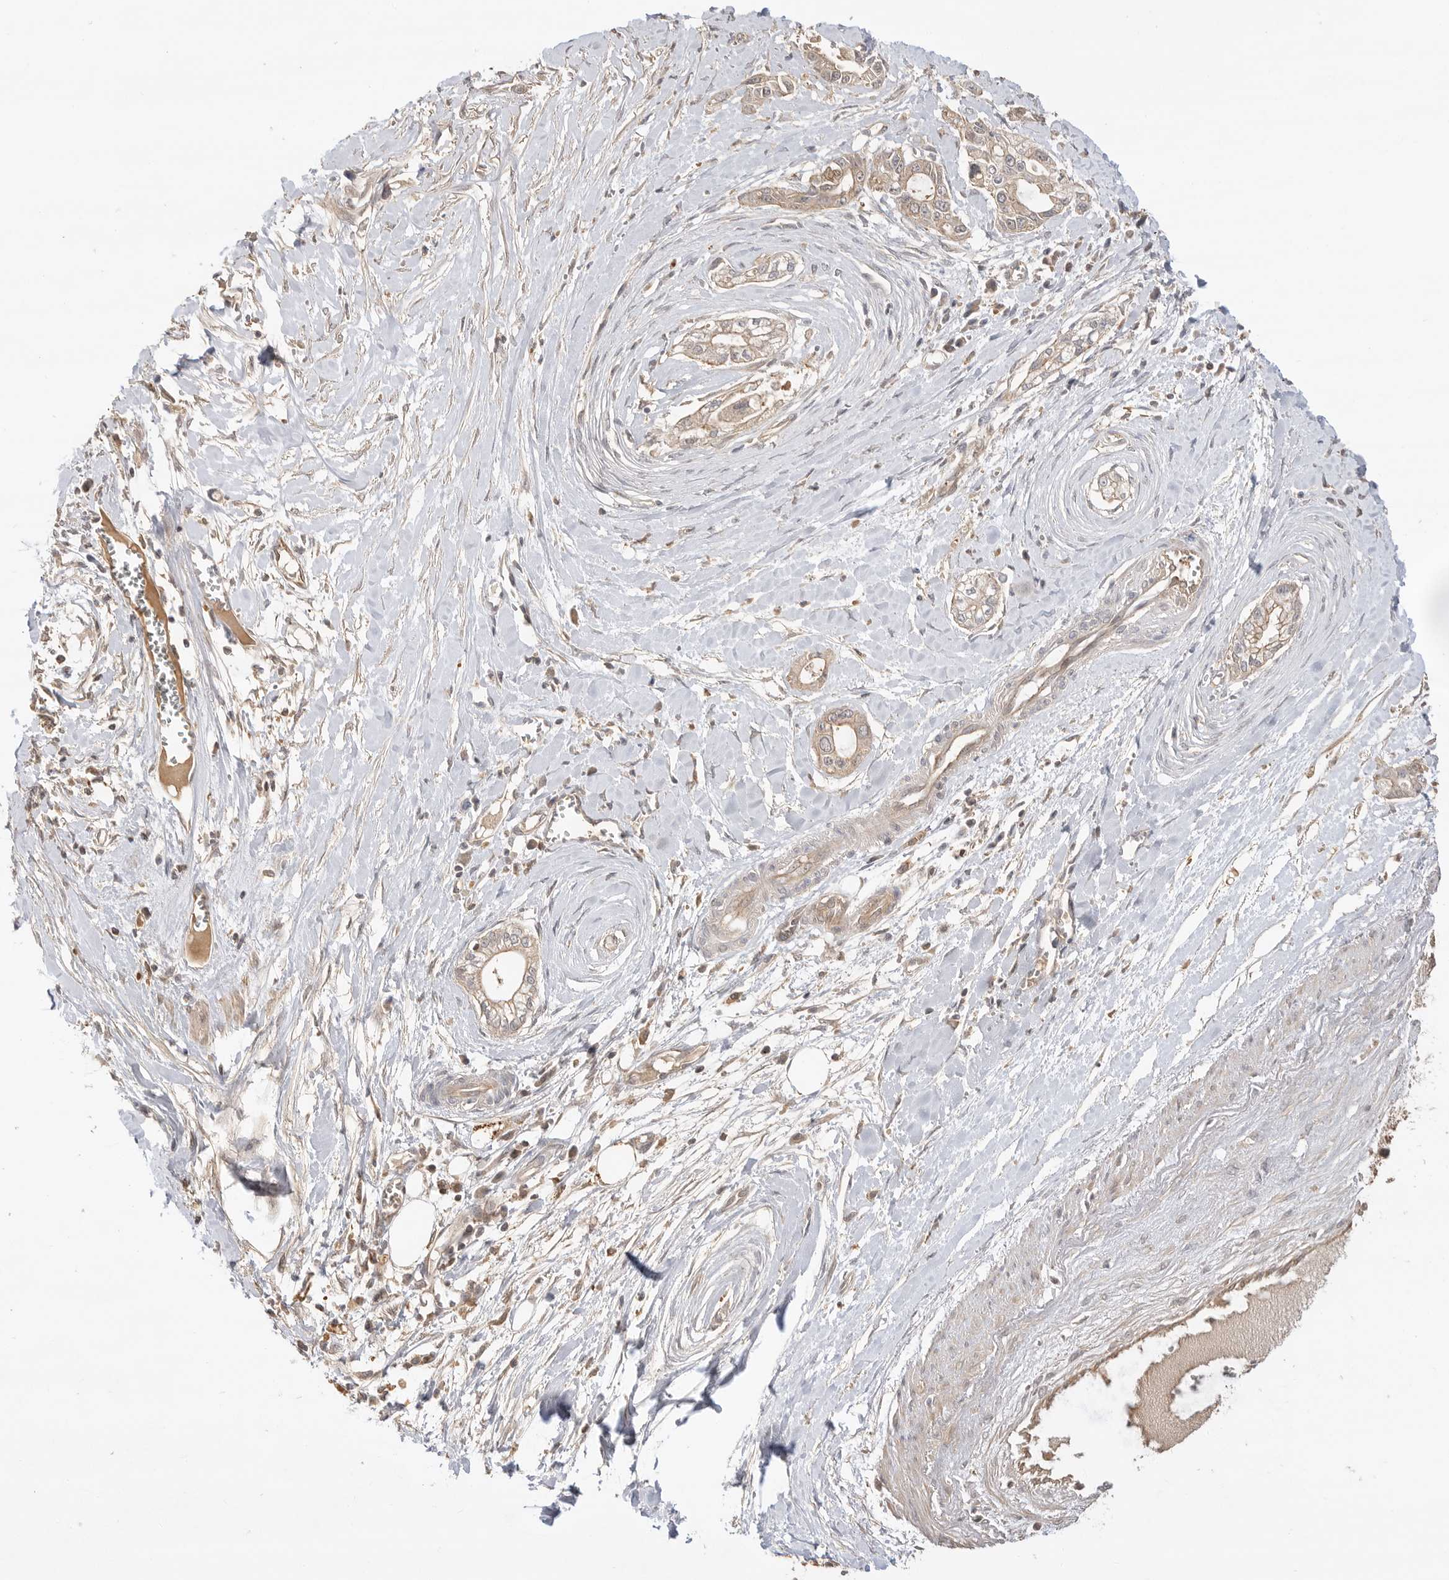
{"staining": {"intensity": "weak", "quantity": "<25%", "location": "cytoplasmic/membranous"}, "tissue": "pancreatic cancer", "cell_type": "Tumor cells", "image_type": "cancer", "snomed": [{"axis": "morphology", "description": "Adenocarcinoma, NOS"}, {"axis": "topography", "description": "Pancreas"}], "caption": "A photomicrograph of pancreatic cancer stained for a protein reveals no brown staining in tumor cells. Nuclei are stained in blue.", "gene": "CLDN12", "patient": {"sex": "male", "age": 68}}